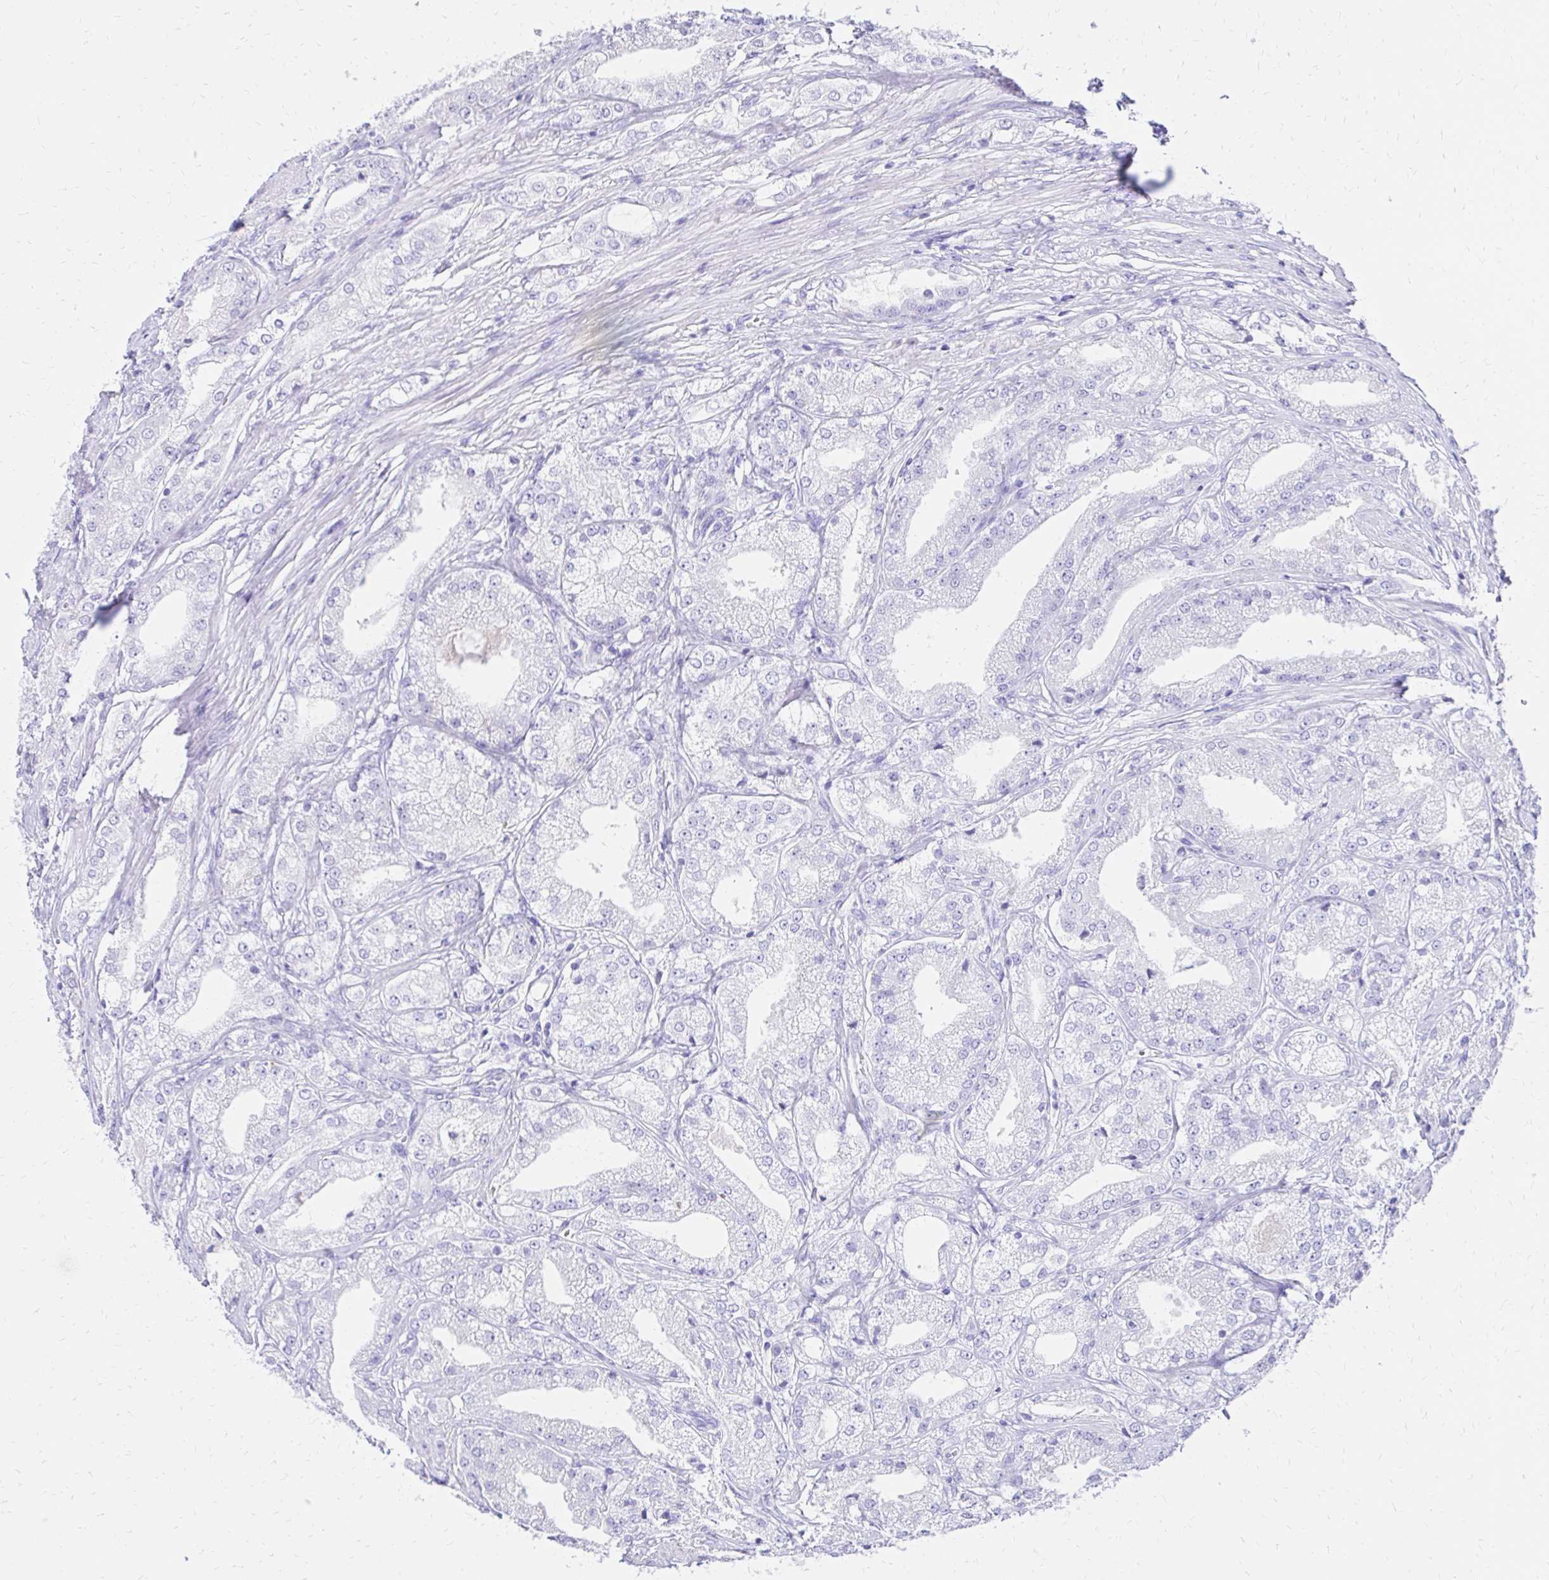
{"staining": {"intensity": "negative", "quantity": "none", "location": "none"}, "tissue": "prostate cancer", "cell_type": "Tumor cells", "image_type": "cancer", "snomed": [{"axis": "morphology", "description": "Adenocarcinoma, High grade"}, {"axis": "topography", "description": "Prostate"}], "caption": "The micrograph reveals no significant staining in tumor cells of prostate cancer (high-grade adenocarcinoma).", "gene": "S100G", "patient": {"sex": "male", "age": 61}}